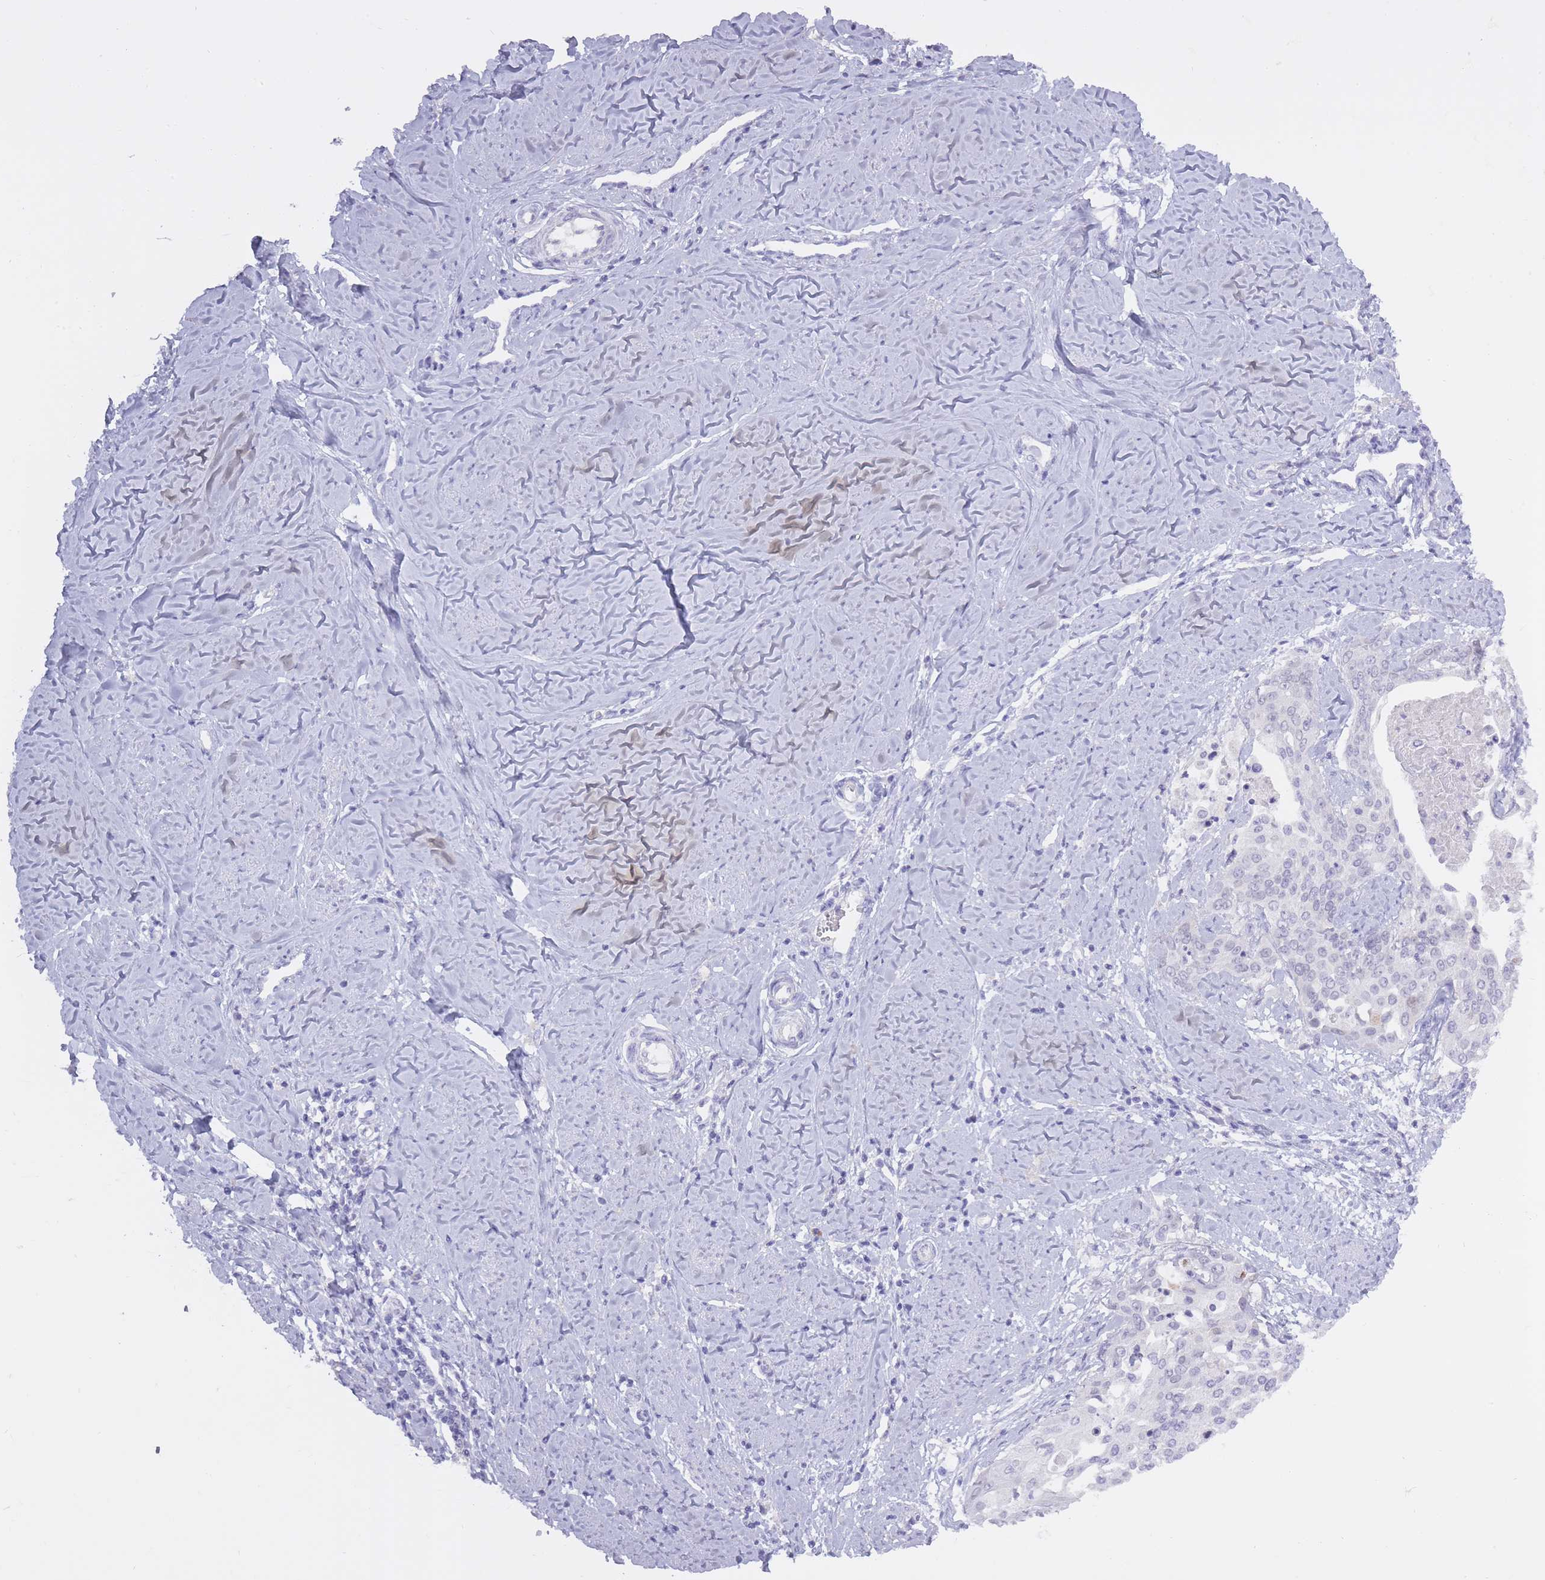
{"staining": {"intensity": "negative", "quantity": "none", "location": "none"}, "tissue": "cervical cancer", "cell_type": "Tumor cells", "image_type": "cancer", "snomed": [{"axis": "morphology", "description": "Squamous cell carcinoma, NOS"}, {"axis": "topography", "description": "Cervix"}], "caption": "An immunohistochemistry image of squamous cell carcinoma (cervical) is shown. There is no staining in tumor cells of squamous cell carcinoma (cervical).", "gene": "BDKRB2", "patient": {"sex": "female", "age": 44}}